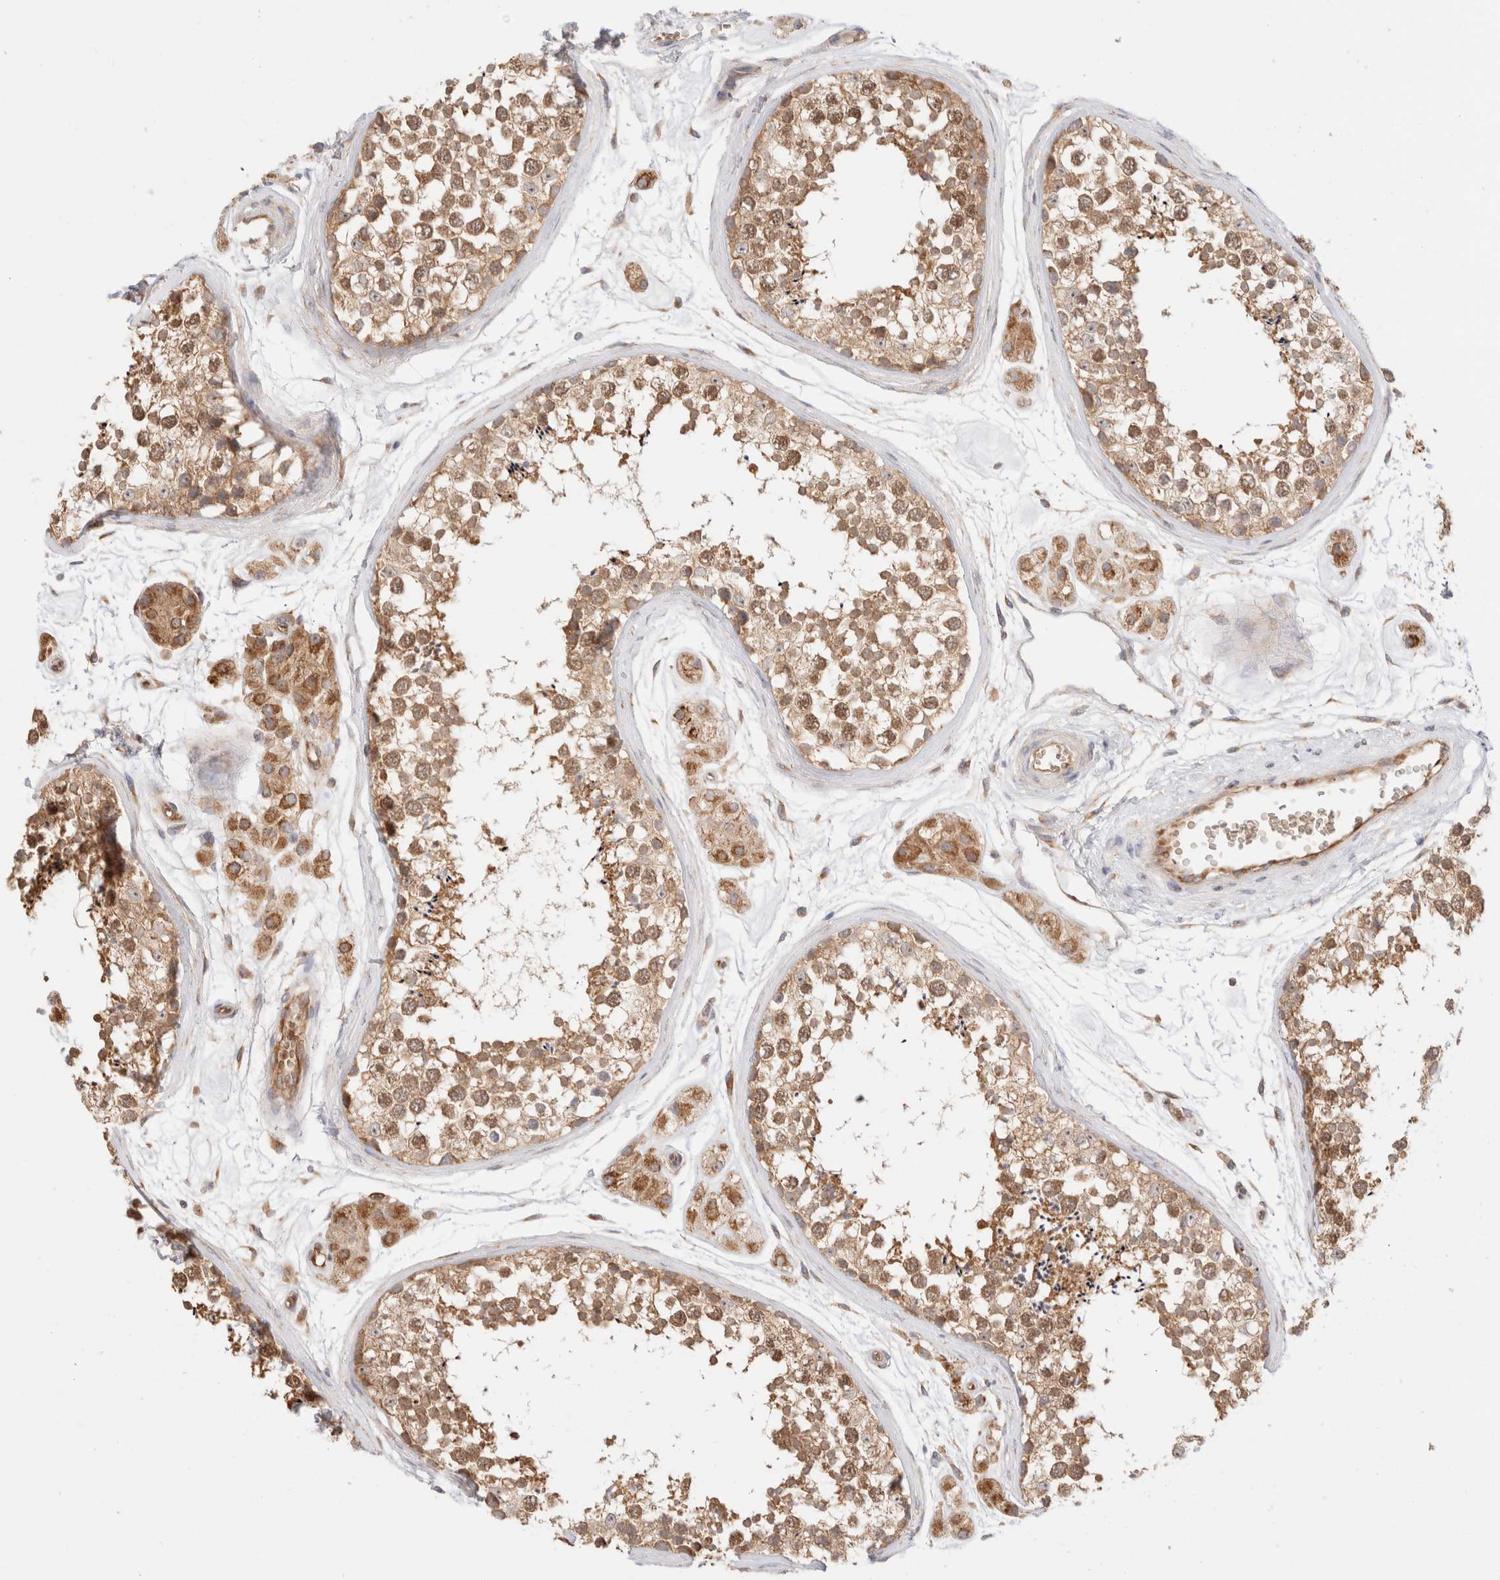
{"staining": {"intensity": "moderate", "quantity": ">75%", "location": "cytoplasmic/membranous"}, "tissue": "testis", "cell_type": "Cells in seminiferous ducts", "image_type": "normal", "snomed": [{"axis": "morphology", "description": "Normal tissue, NOS"}, {"axis": "topography", "description": "Testis"}], "caption": "Testis stained with a brown dye shows moderate cytoplasmic/membranous positive positivity in about >75% of cells in seminiferous ducts.", "gene": "UTS2B", "patient": {"sex": "male", "age": 56}}